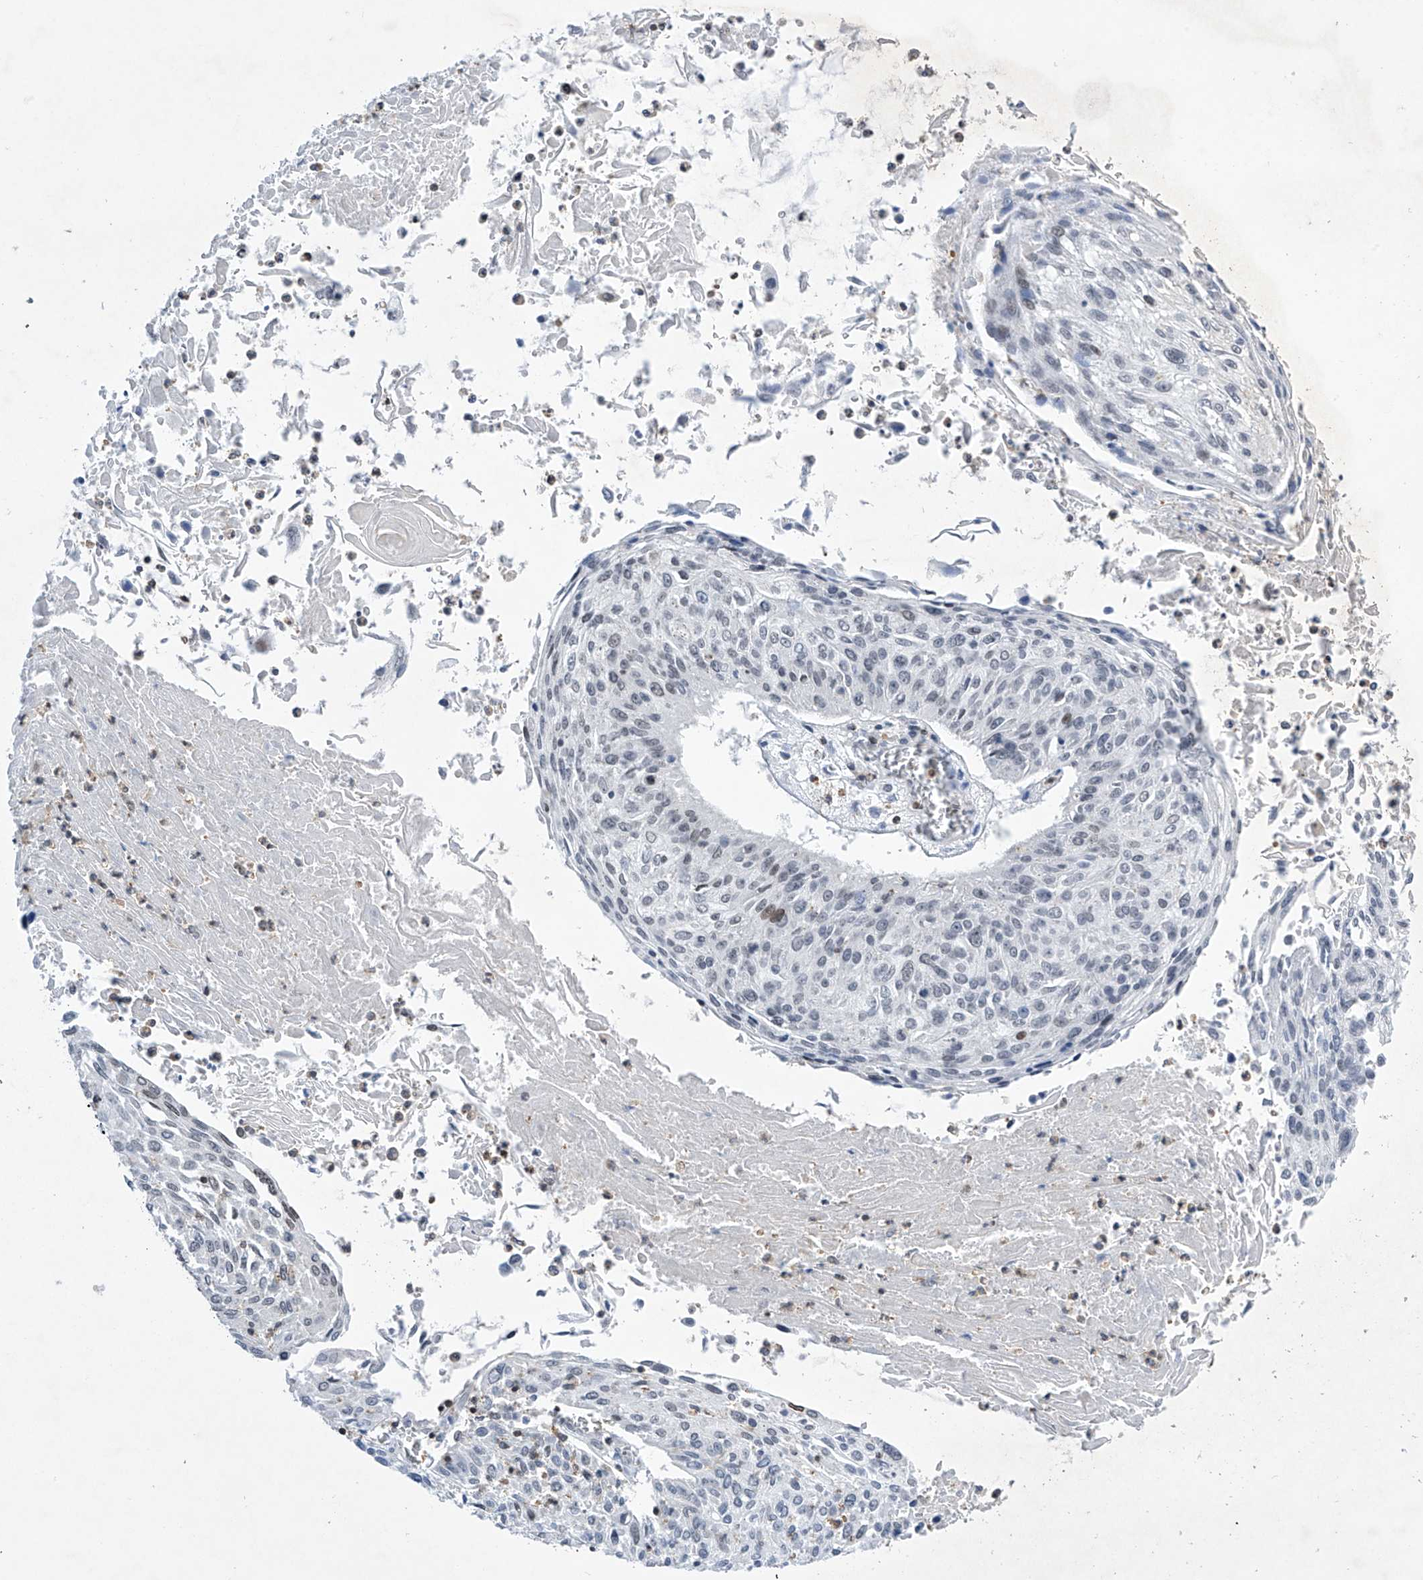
{"staining": {"intensity": "negative", "quantity": "none", "location": "none"}, "tissue": "cervical cancer", "cell_type": "Tumor cells", "image_type": "cancer", "snomed": [{"axis": "morphology", "description": "Squamous cell carcinoma, NOS"}, {"axis": "topography", "description": "Cervix"}], "caption": "This histopathology image is of cervical cancer (squamous cell carcinoma) stained with immunohistochemistry to label a protein in brown with the nuclei are counter-stained blue. There is no staining in tumor cells. The staining is performed using DAB brown chromogen with nuclei counter-stained in using hematoxylin.", "gene": "MSL3", "patient": {"sex": "female", "age": 51}}